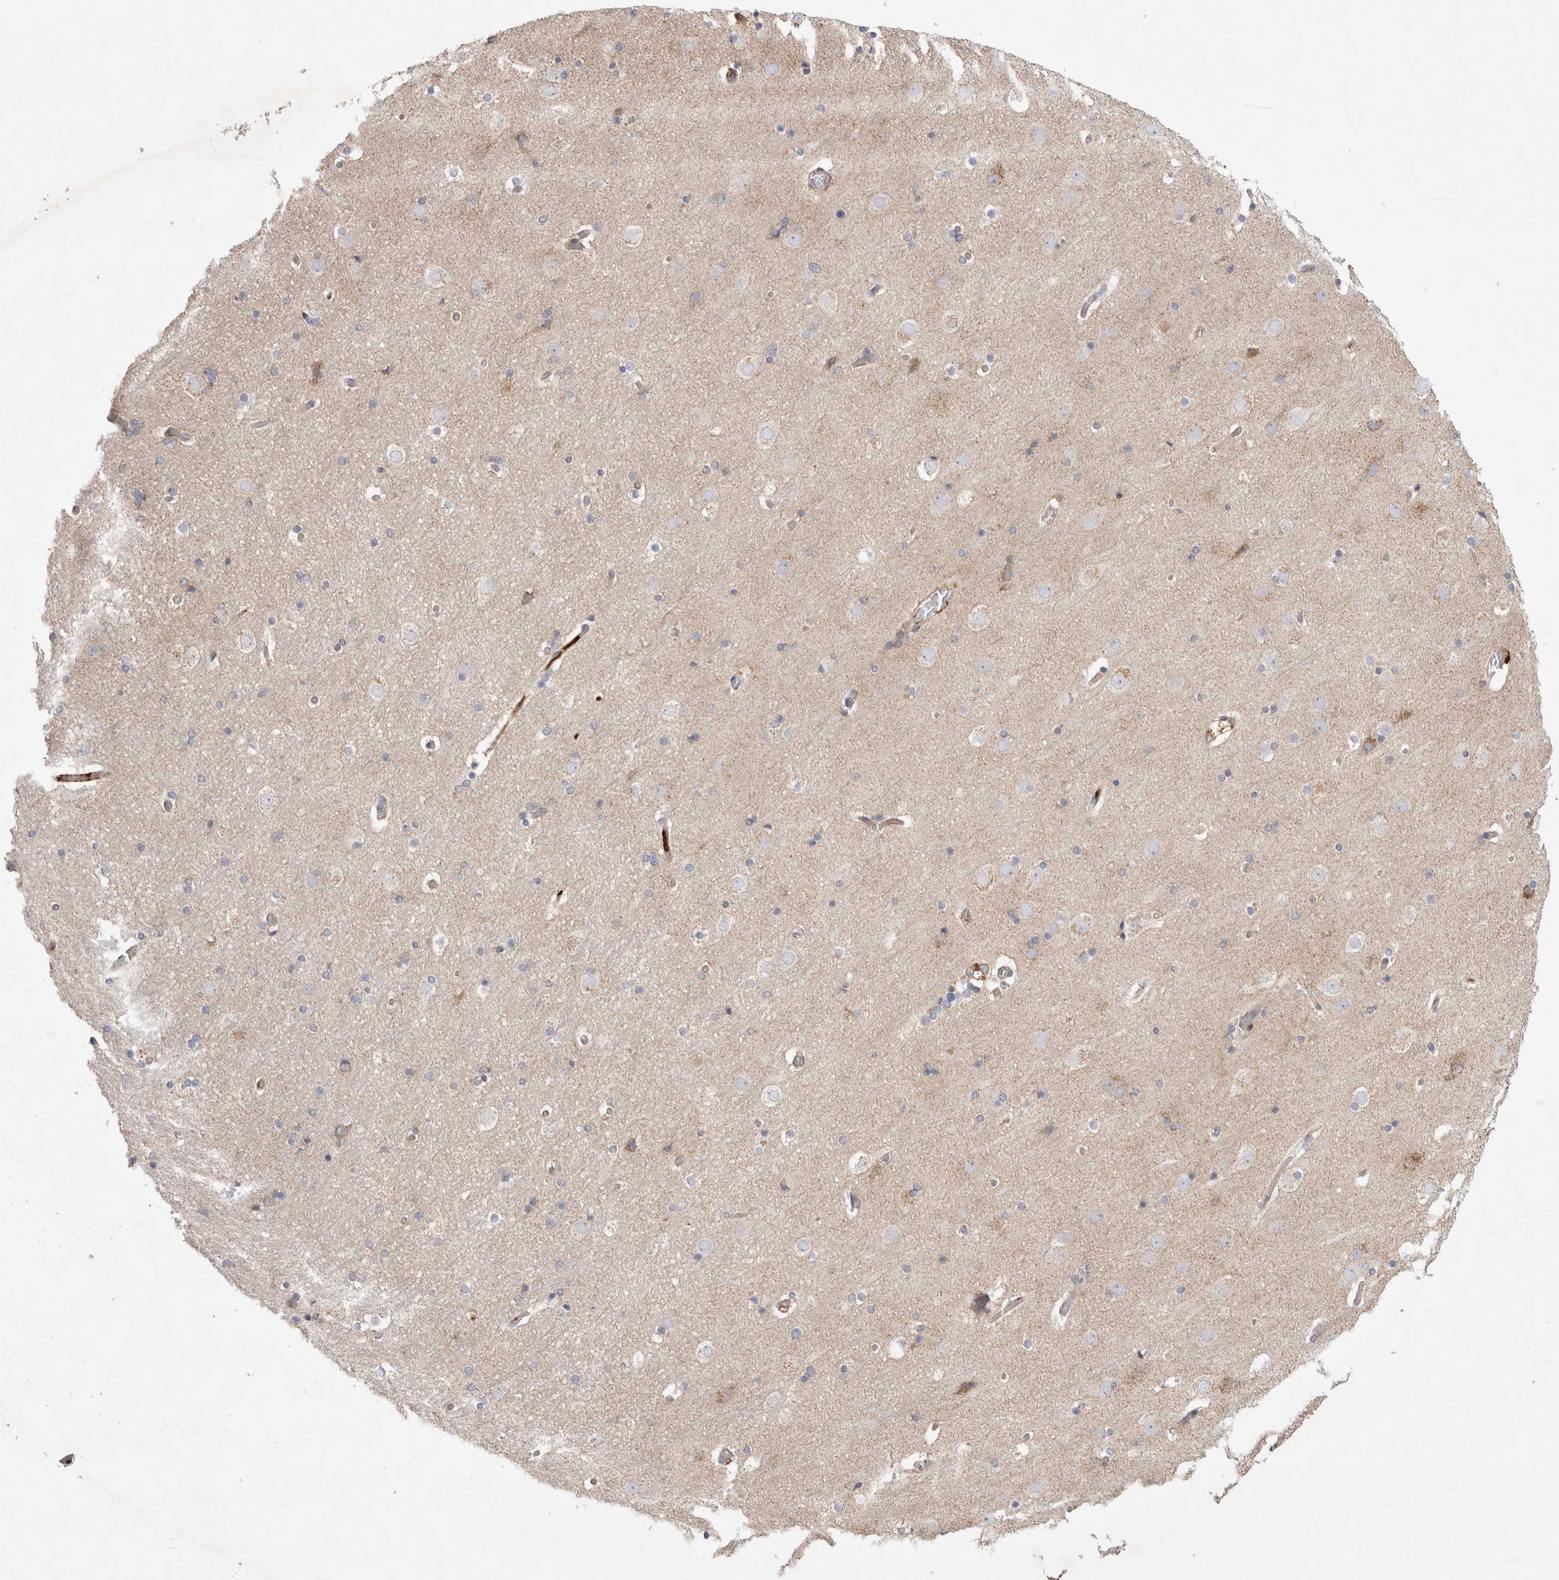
{"staining": {"intensity": "moderate", "quantity": ">75%", "location": "cytoplasmic/membranous"}, "tissue": "cerebral cortex", "cell_type": "Endothelial cells", "image_type": "normal", "snomed": [{"axis": "morphology", "description": "Normal tissue, NOS"}, {"axis": "topography", "description": "Cerebral cortex"}], "caption": "High-magnification brightfield microscopy of benign cerebral cortex stained with DAB (brown) and counterstained with hematoxylin (blue). endothelial cells exhibit moderate cytoplasmic/membranous positivity is seen in about>75% of cells. (Stains: DAB in brown, nuclei in blue, Microscopy: brightfield microscopy at high magnification).", "gene": "TBC1D16", "patient": {"sex": "male", "age": 57}}